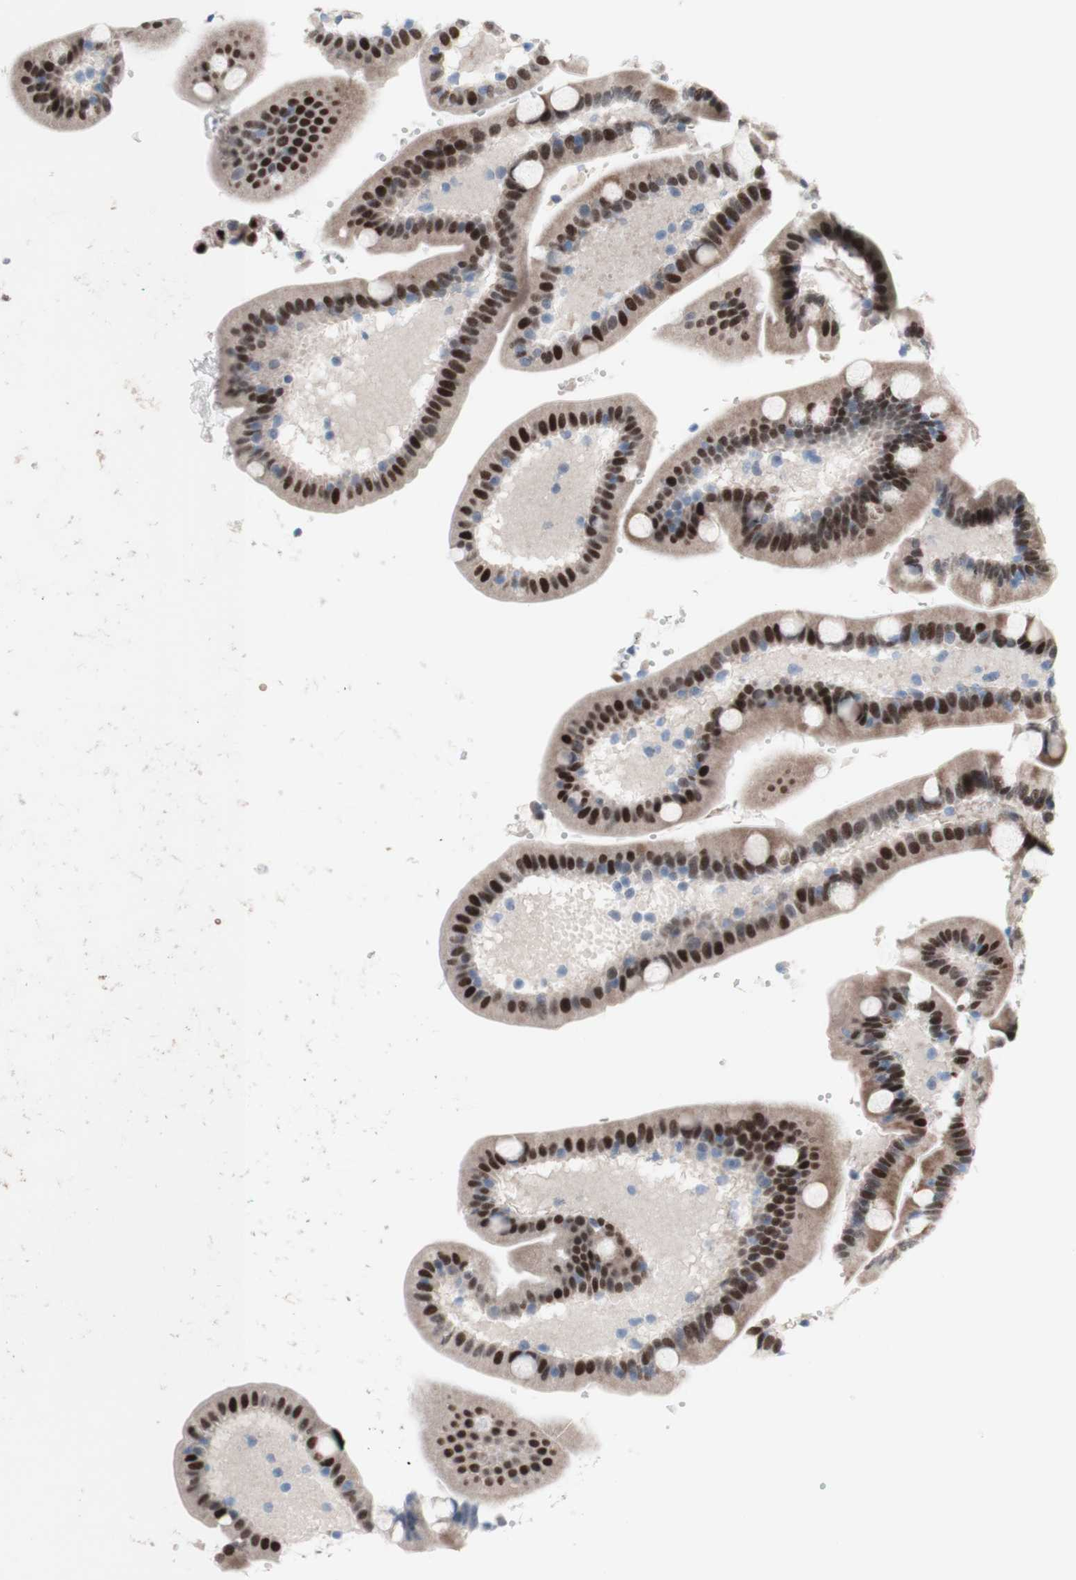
{"staining": {"intensity": "strong", "quantity": "25%-75%", "location": "nuclear"}, "tissue": "duodenum", "cell_type": "Glandular cells", "image_type": "normal", "snomed": [{"axis": "morphology", "description": "Normal tissue, NOS"}, {"axis": "topography", "description": "Duodenum"}], "caption": "Immunohistochemical staining of unremarkable human duodenum demonstrates 25%-75% levels of strong nuclear protein positivity in about 25%-75% of glandular cells. (DAB IHC, brown staining for protein, blue staining for nuclei).", "gene": "PHTF2", "patient": {"sex": "male", "age": 54}}